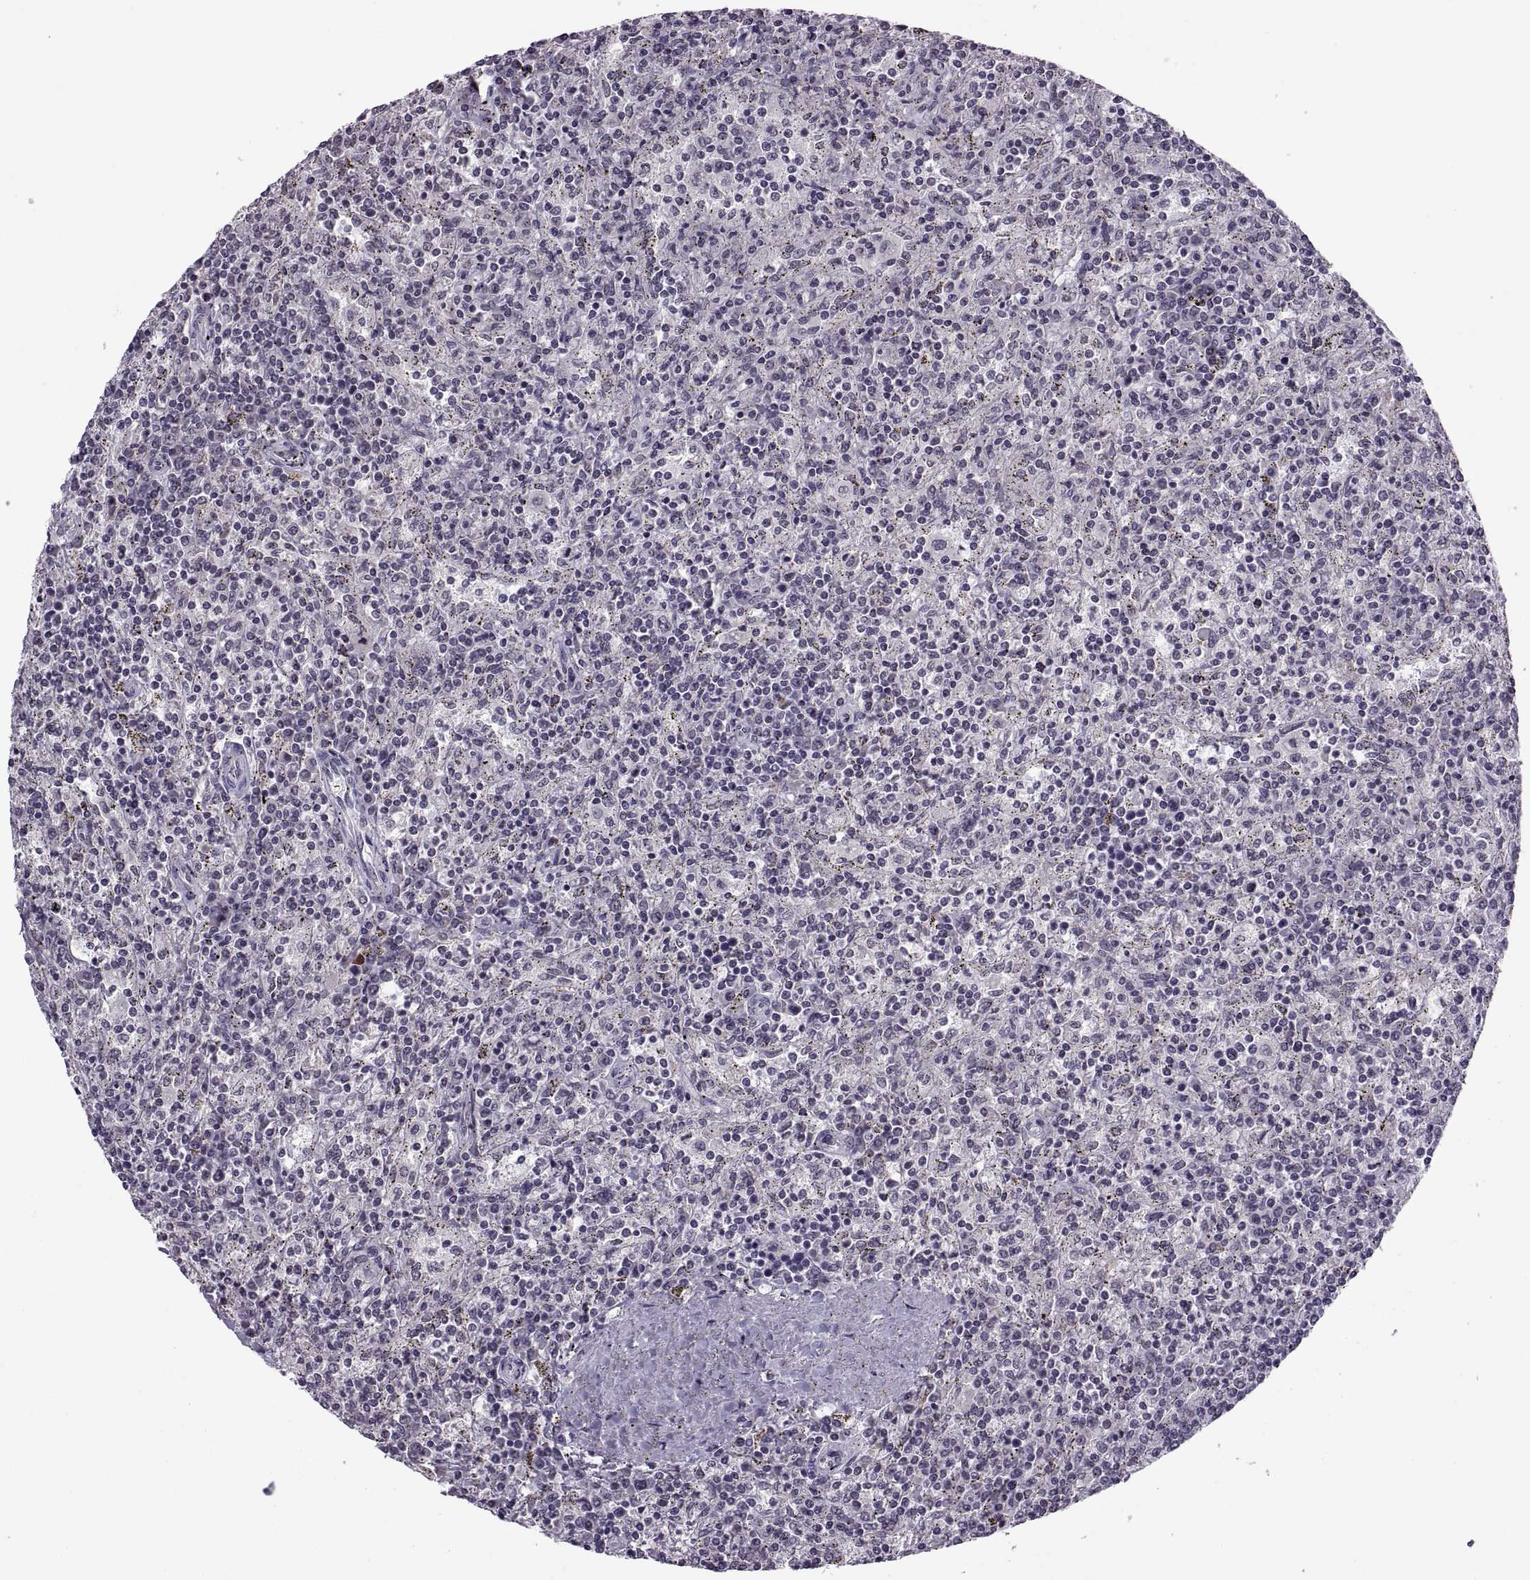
{"staining": {"intensity": "negative", "quantity": "none", "location": "none"}, "tissue": "lymphoma", "cell_type": "Tumor cells", "image_type": "cancer", "snomed": [{"axis": "morphology", "description": "Malignant lymphoma, non-Hodgkin's type, Low grade"}, {"axis": "topography", "description": "Spleen"}], "caption": "This is an IHC micrograph of lymphoma. There is no expression in tumor cells.", "gene": "OTP", "patient": {"sex": "male", "age": 62}}